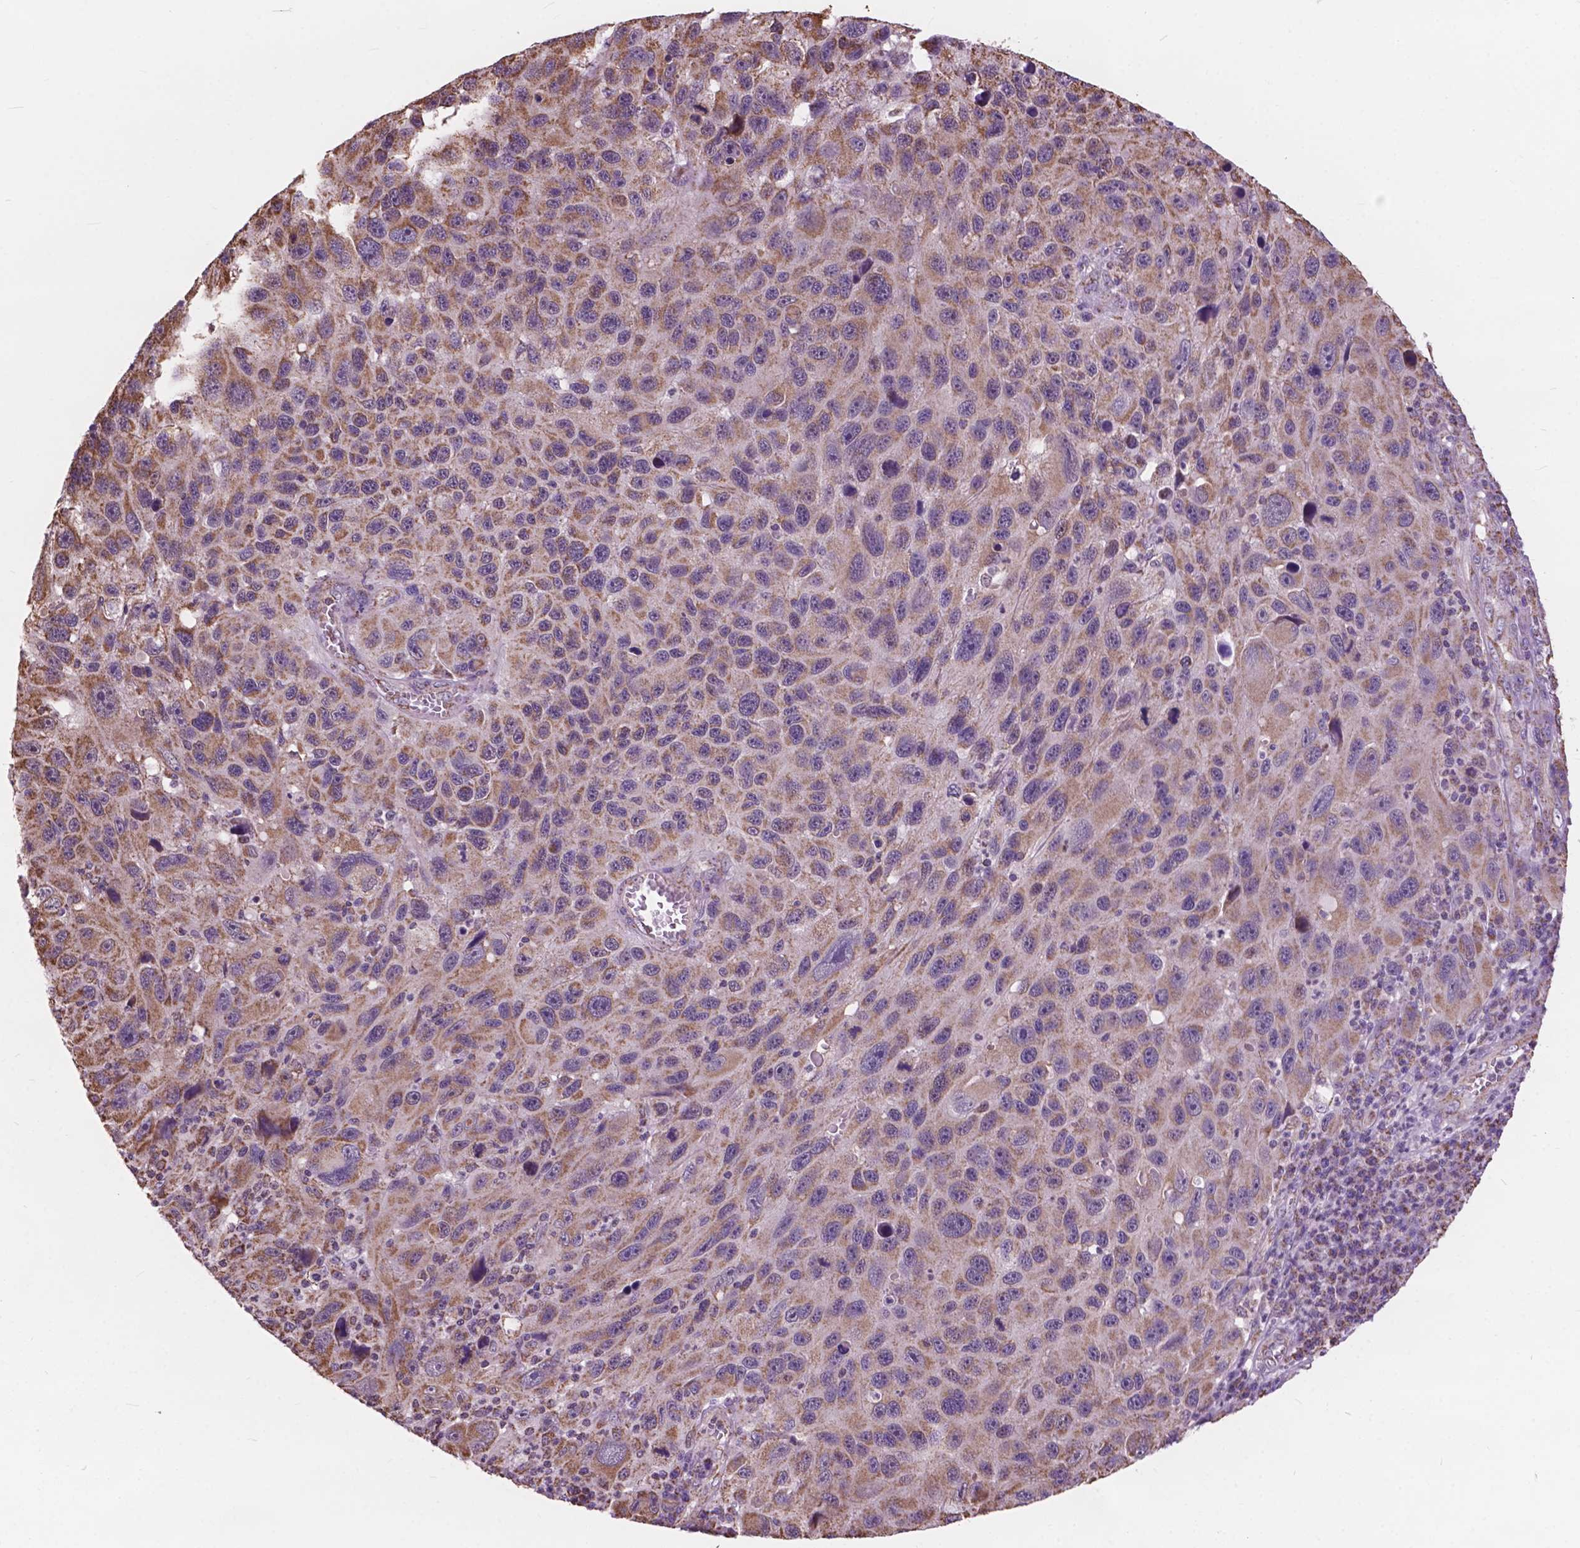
{"staining": {"intensity": "weak", "quantity": ">75%", "location": "cytoplasmic/membranous"}, "tissue": "melanoma", "cell_type": "Tumor cells", "image_type": "cancer", "snomed": [{"axis": "morphology", "description": "Malignant melanoma, NOS"}, {"axis": "topography", "description": "Skin"}], "caption": "Weak cytoplasmic/membranous expression is seen in about >75% of tumor cells in malignant melanoma.", "gene": "SCOC", "patient": {"sex": "male", "age": 53}}